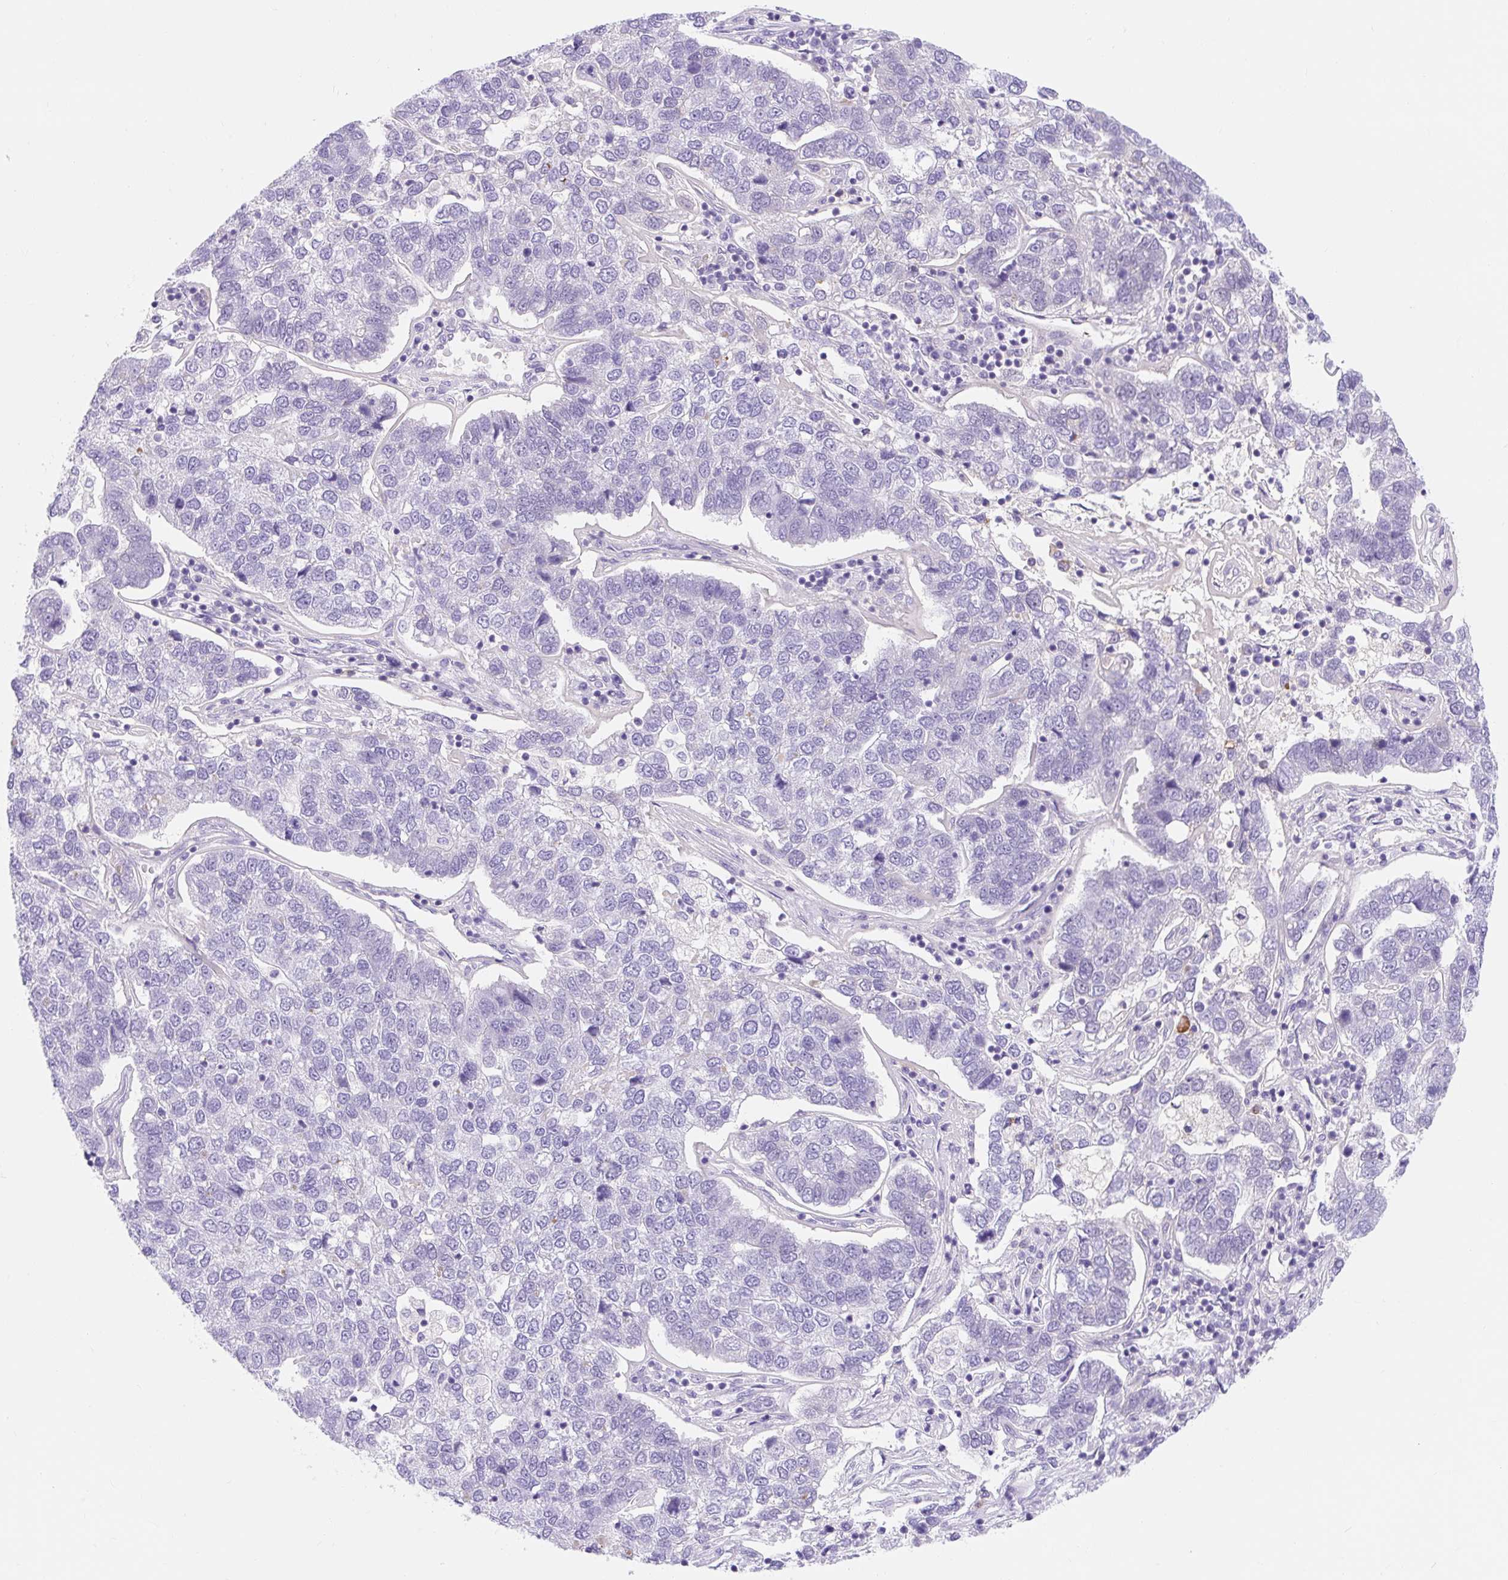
{"staining": {"intensity": "negative", "quantity": "none", "location": "none"}, "tissue": "pancreatic cancer", "cell_type": "Tumor cells", "image_type": "cancer", "snomed": [{"axis": "morphology", "description": "Adenocarcinoma, NOS"}, {"axis": "topography", "description": "Pancreas"}], "caption": "Tumor cells show no significant protein expression in pancreatic cancer.", "gene": "SLC28A1", "patient": {"sex": "female", "age": 61}}